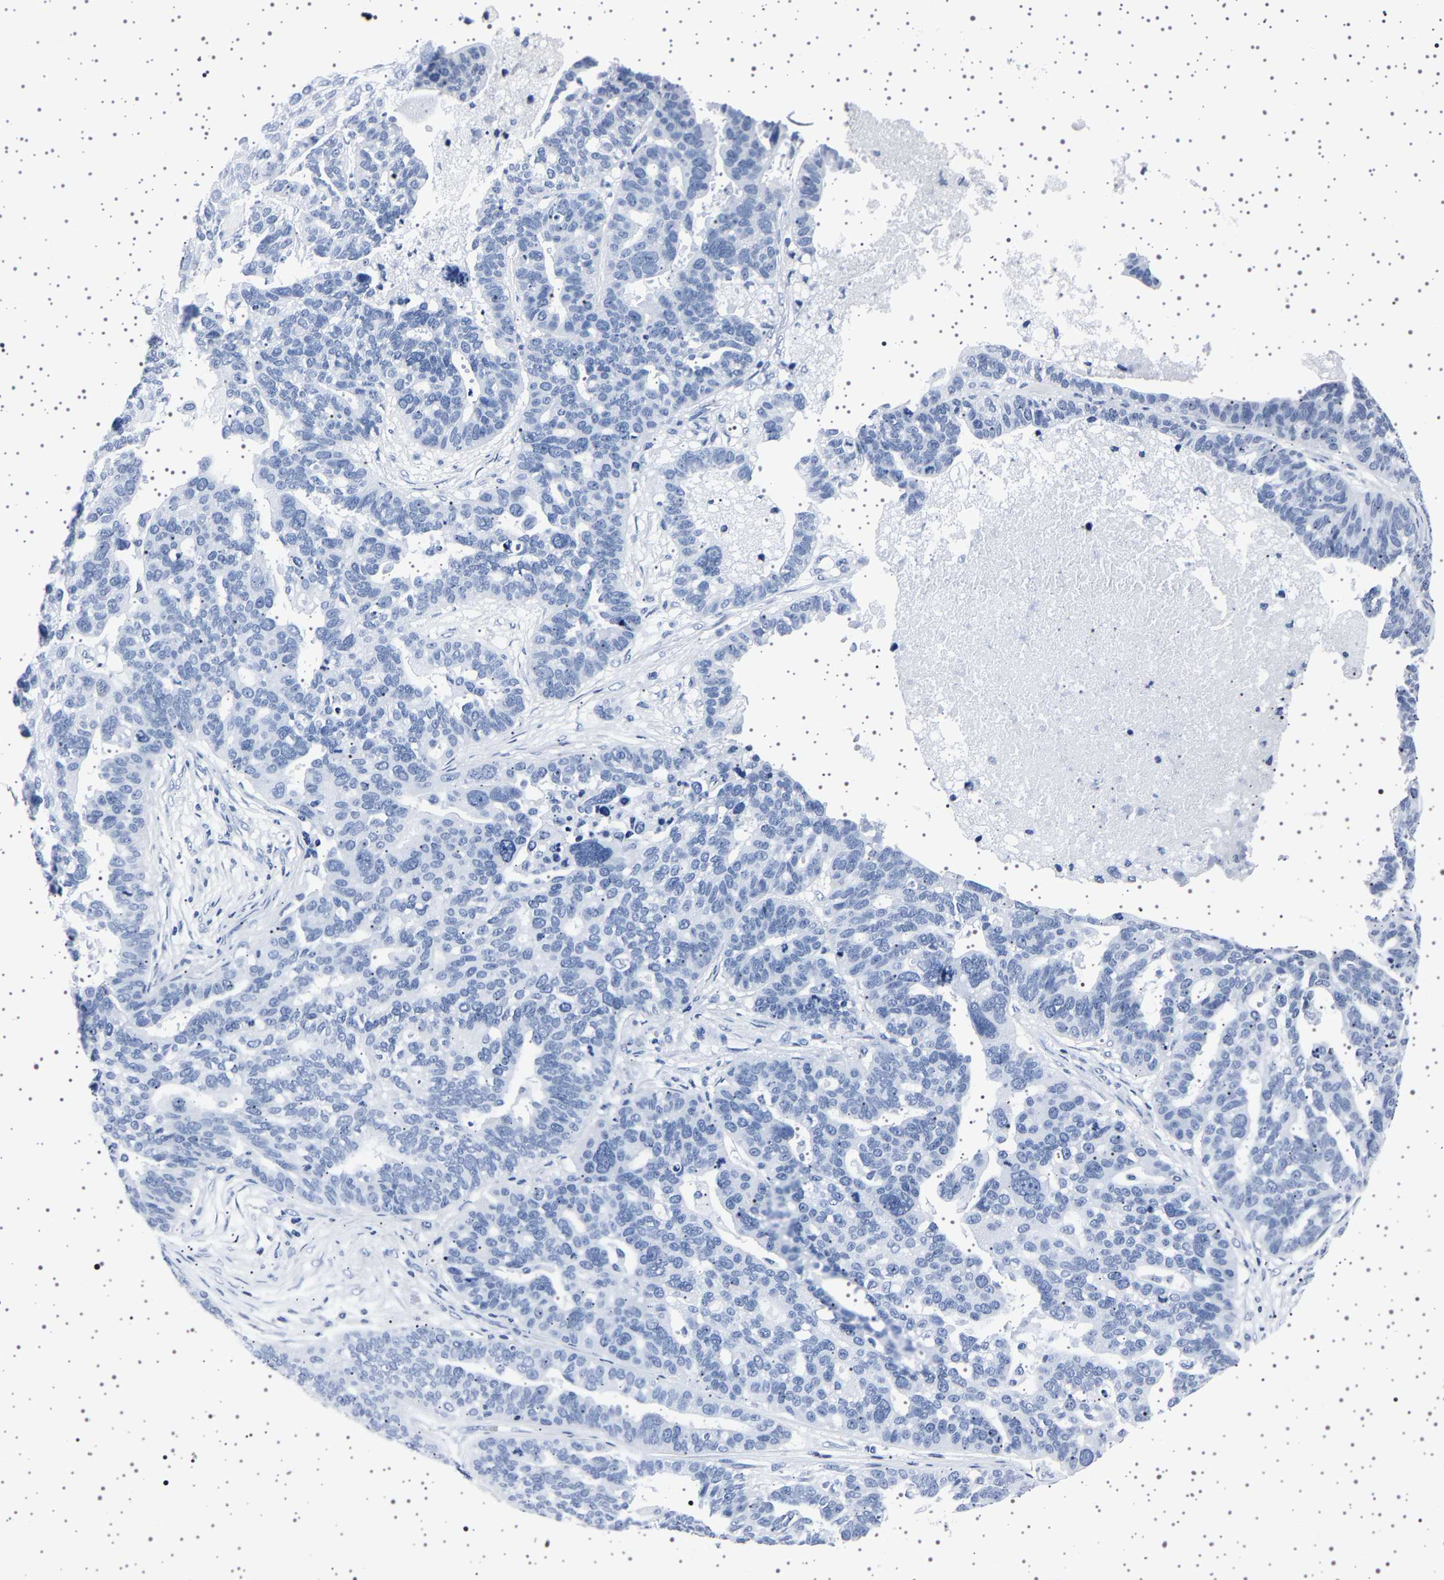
{"staining": {"intensity": "negative", "quantity": "none", "location": "none"}, "tissue": "ovarian cancer", "cell_type": "Tumor cells", "image_type": "cancer", "snomed": [{"axis": "morphology", "description": "Cystadenocarcinoma, serous, NOS"}, {"axis": "topography", "description": "Ovary"}], "caption": "Tumor cells are negative for protein expression in human serous cystadenocarcinoma (ovarian). (Immunohistochemistry (ihc), brightfield microscopy, high magnification).", "gene": "TFF3", "patient": {"sex": "female", "age": 59}}